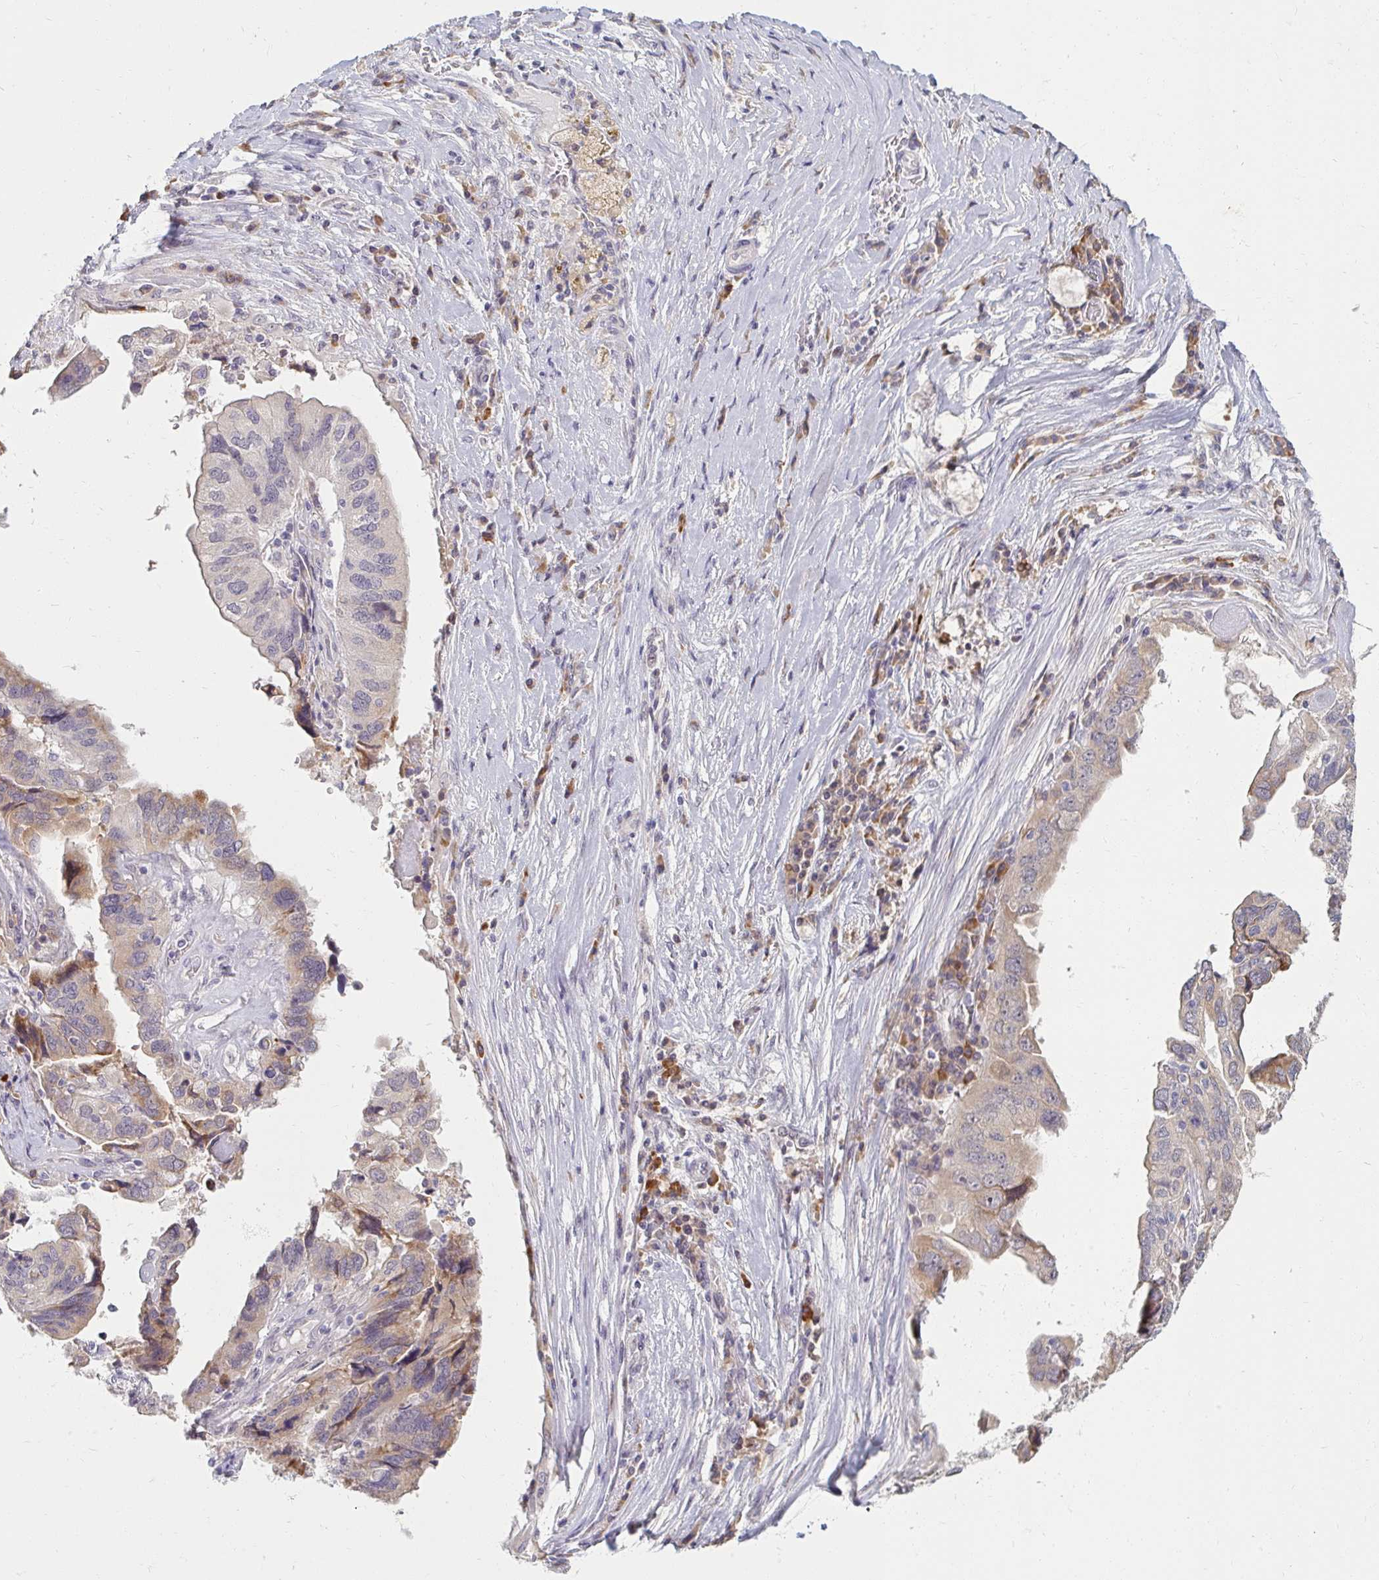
{"staining": {"intensity": "weak", "quantity": "<25%", "location": "cytoplasmic/membranous"}, "tissue": "ovarian cancer", "cell_type": "Tumor cells", "image_type": "cancer", "snomed": [{"axis": "morphology", "description": "Cystadenocarcinoma, serous, NOS"}, {"axis": "topography", "description": "Ovary"}], "caption": "Image shows no significant protein staining in tumor cells of ovarian cancer.", "gene": "DDN", "patient": {"sex": "female", "age": 79}}